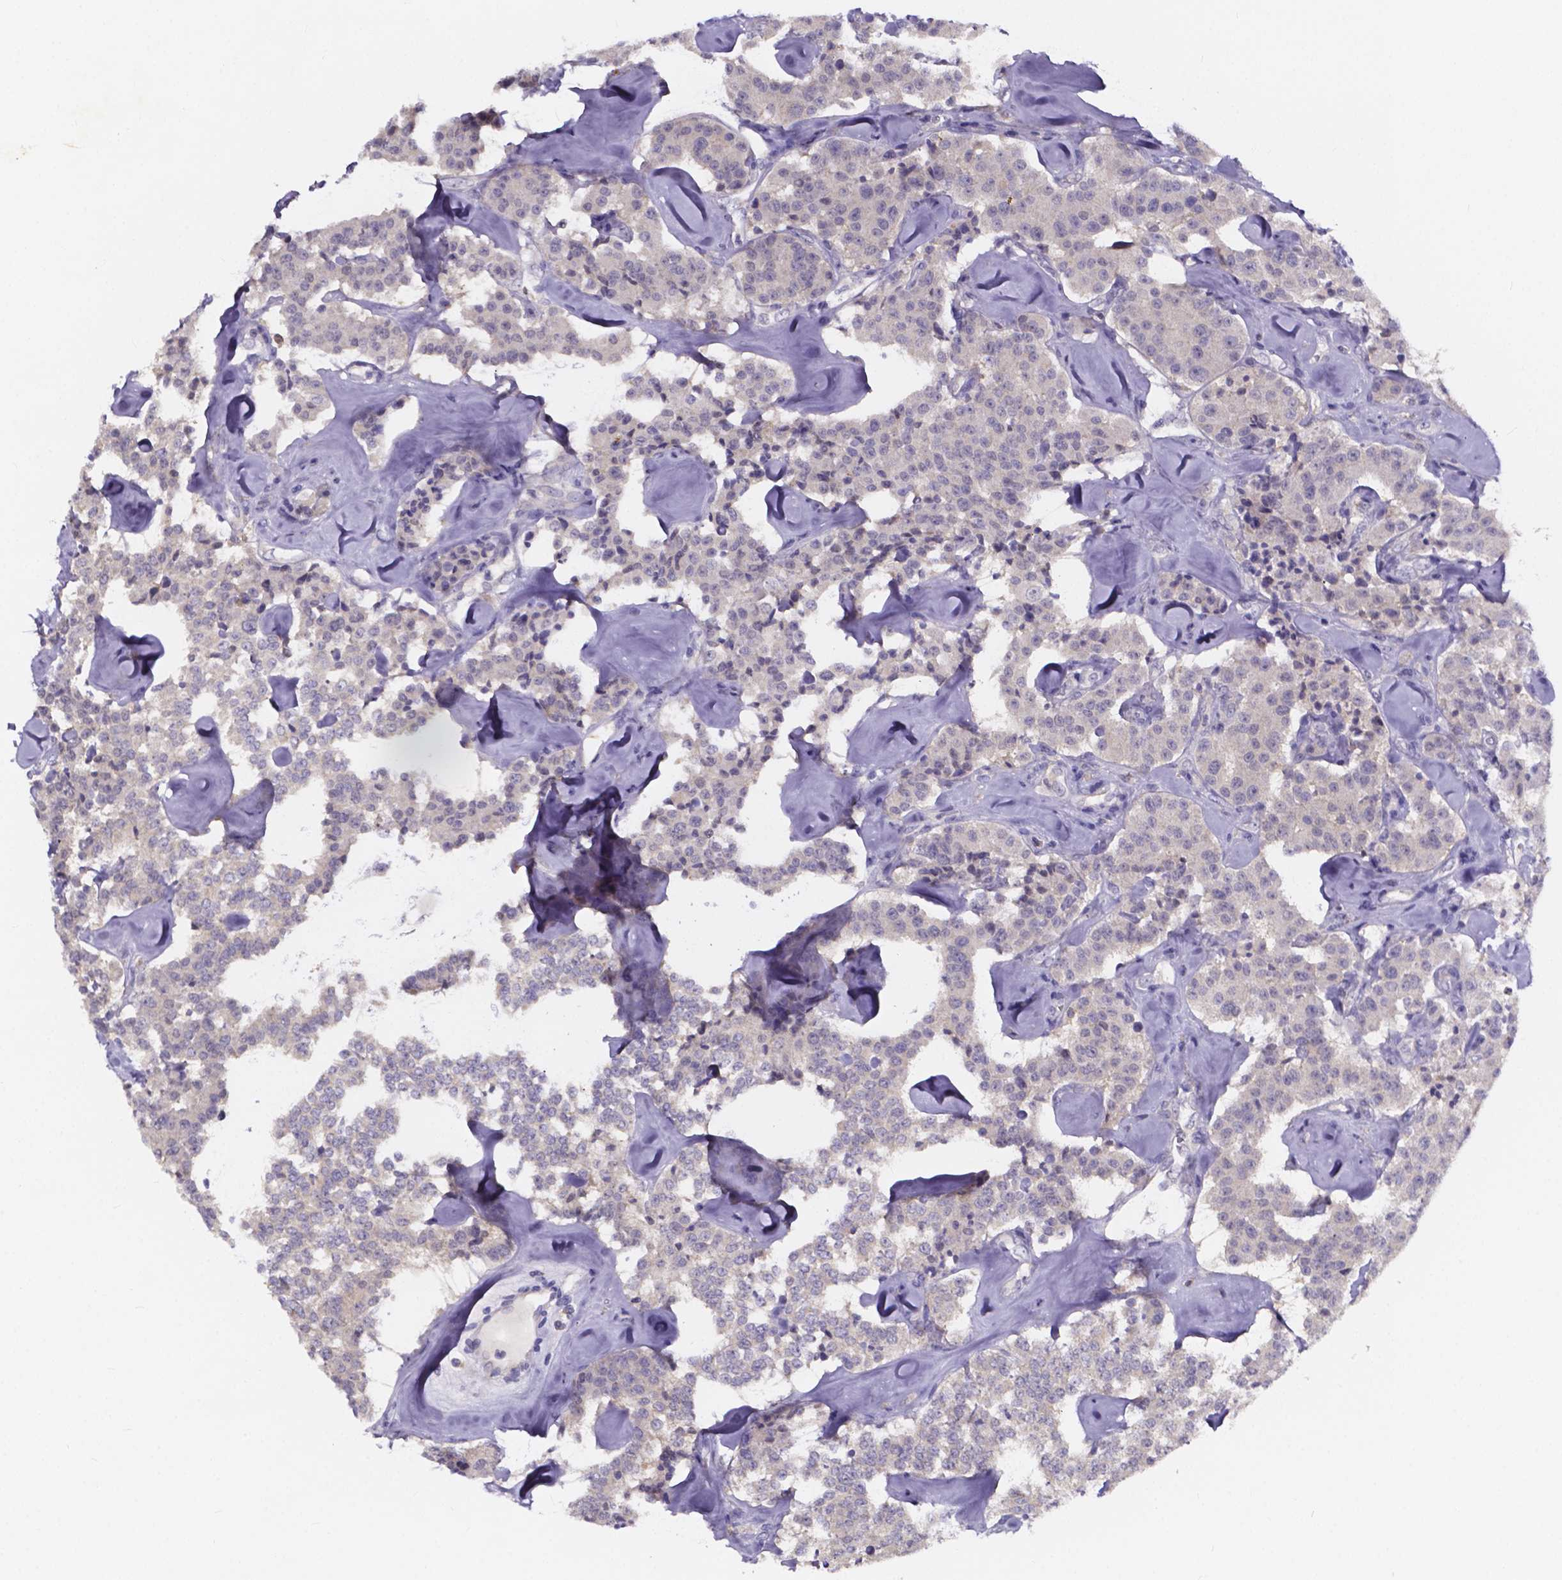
{"staining": {"intensity": "negative", "quantity": "none", "location": "none"}, "tissue": "carcinoid", "cell_type": "Tumor cells", "image_type": "cancer", "snomed": [{"axis": "morphology", "description": "Carcinoid, malignant, NOS"}, {"axis": "topography", "description": "Pancreas"}], "caption": "IHC of carcinoid exhibits no positivity in tumor cells.", "gene": "SPOCD1", "patient": {"sex": "male", "age": 41}}